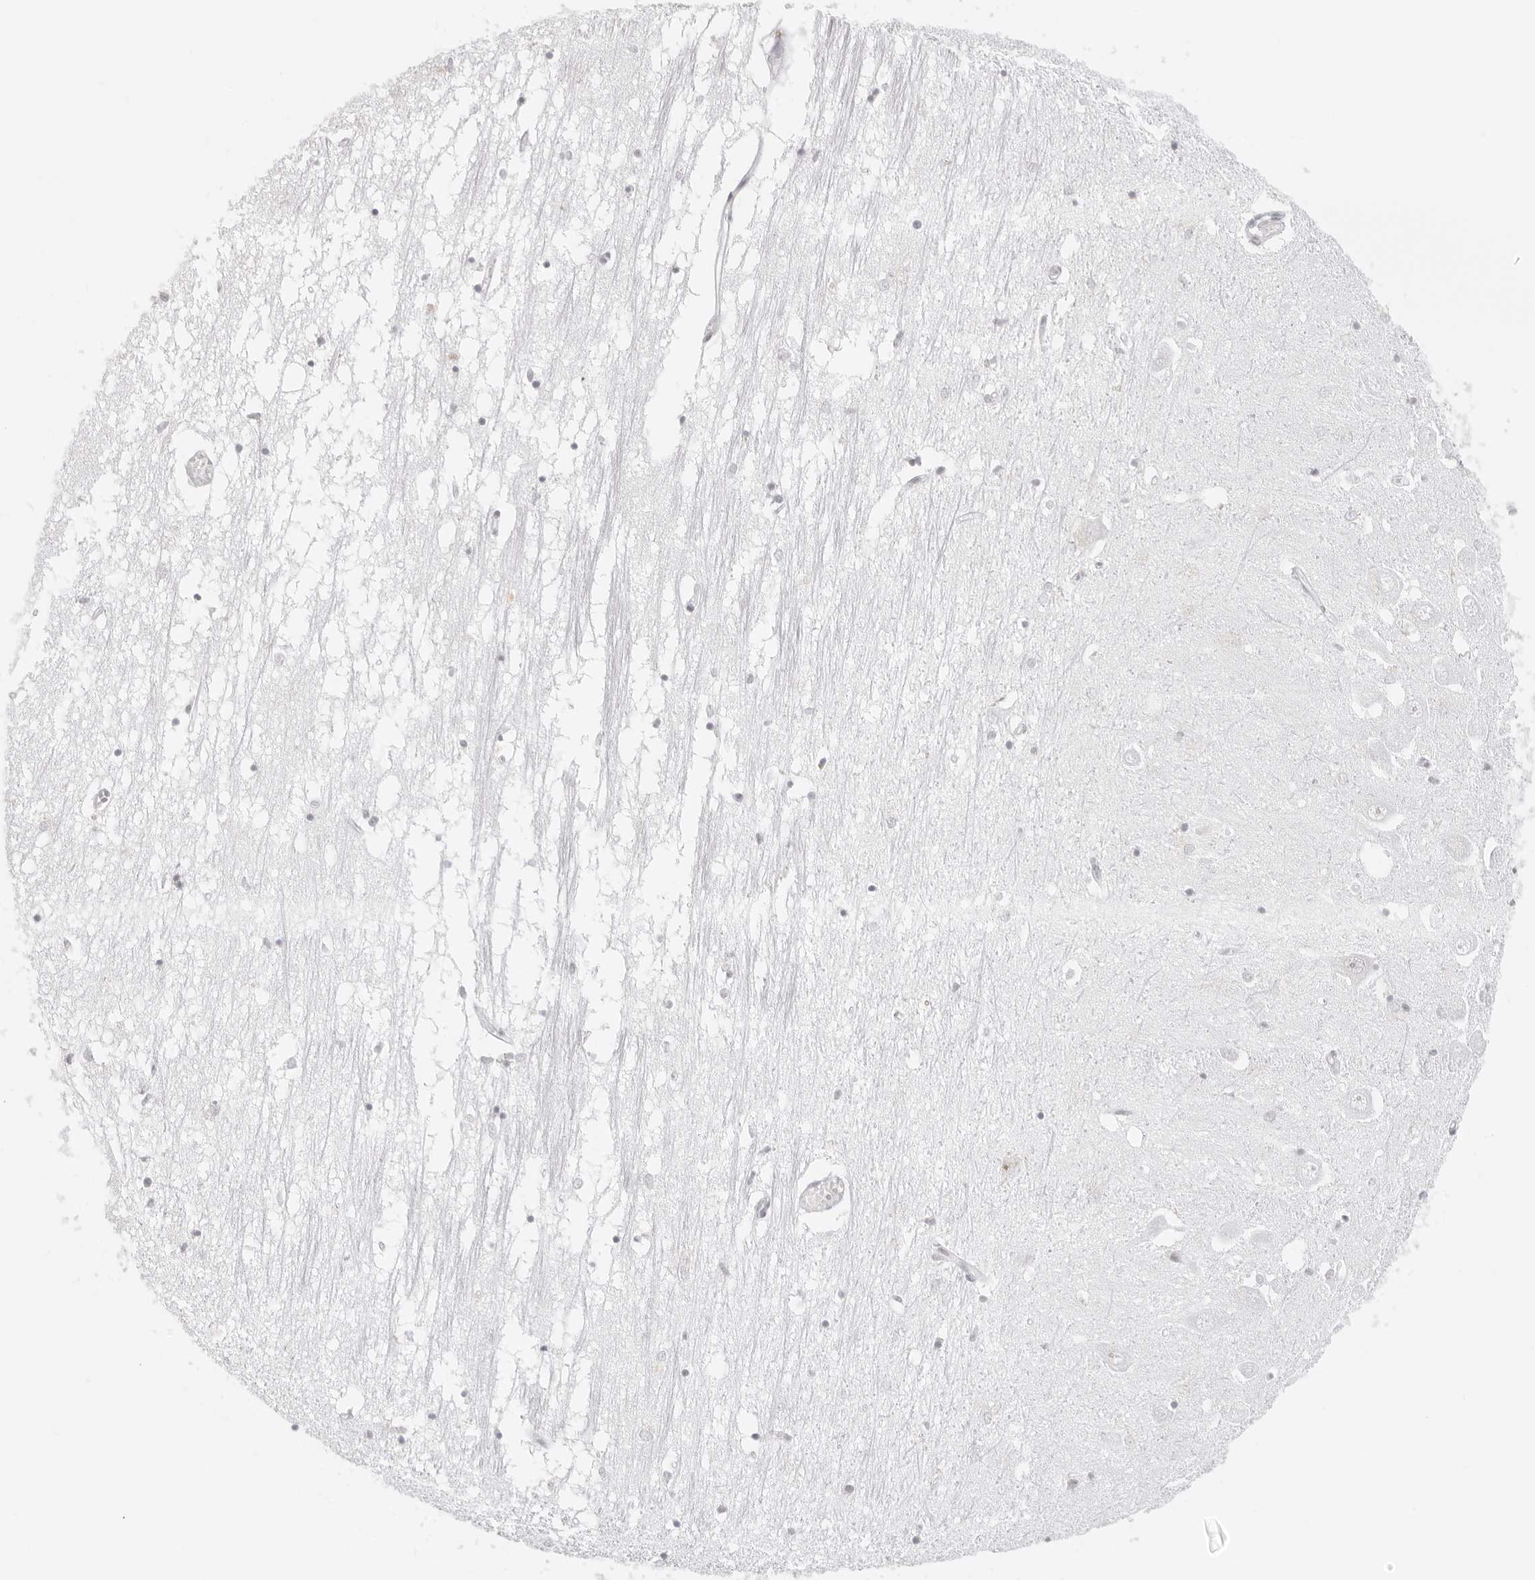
{"staining": {"intensity": "weak", "quantity": "<25%", "location": "nuclear"}, "tissue": "hippocampus", "cell_type": "Glial cells", "image_type": "normal", "snomed": [{"axis": "morphology", "description": "Normal tissue, NOS"}, {"axis": "topography", "description": "Hippocampus"}], "caption": "Protein analysis of benign hippocampus shows no significant staining in glial cells.", "gene": "RCC1", "patient": {"sex": "male", "age": 70}}